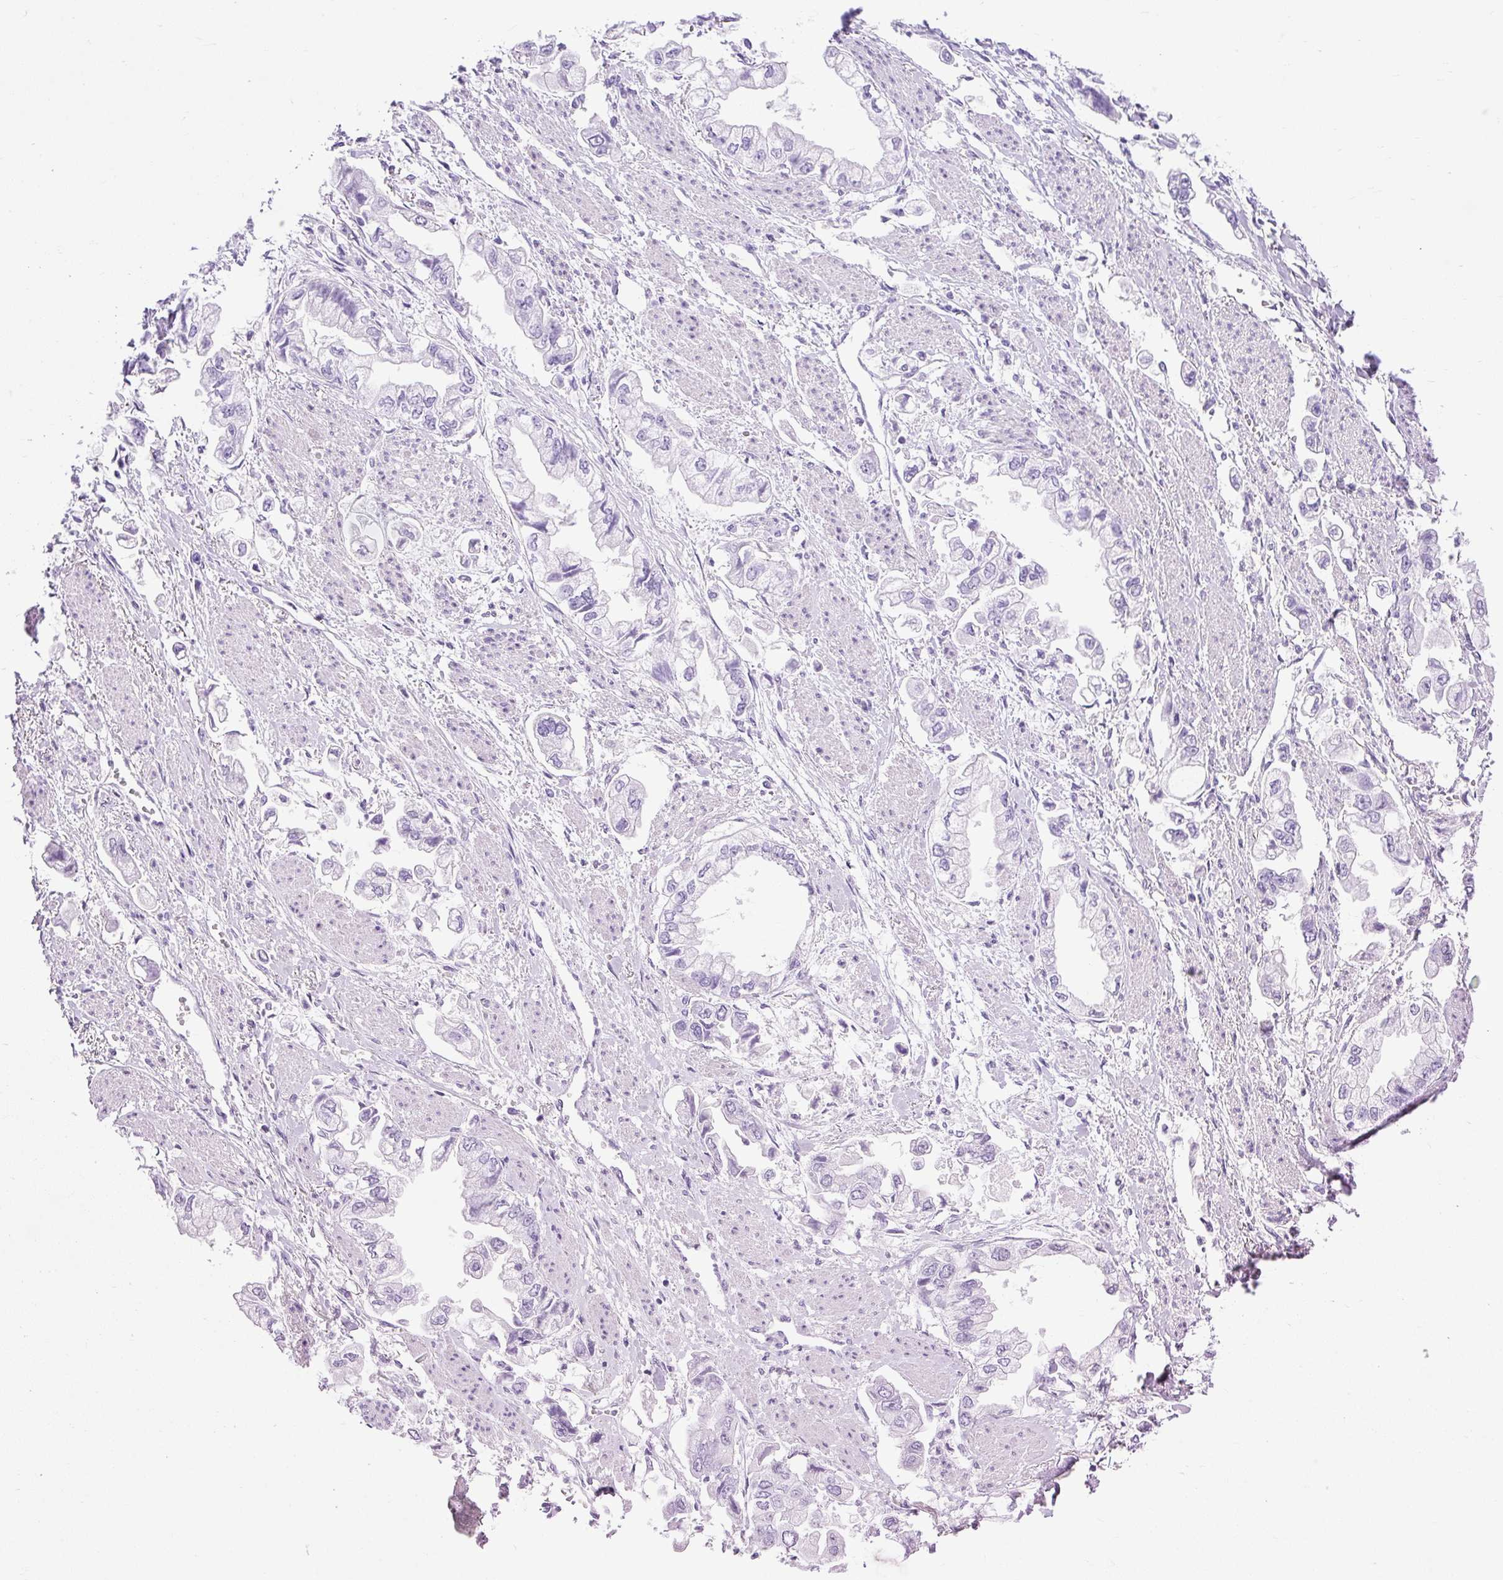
{"staining": {"intensity": "negative", "quantity": "none", "location": "none"}, "tissue": "stomach cancer", "cell_type": "Tumor cells", "image_type": "cancer", "snomed": [{"axis": "morphology", "description": "Adenocarcinoma, NOS"}, {"axis": "topography", "description": "Stomach"}], "caption": "A high-resolution micrograph shows immunohistochemistry (IHC) staining of stomach cancer, which displays no significant positivity in tumor cells.", "gene": "UPP1", "patient": {"sex": "male", "age": 62}}